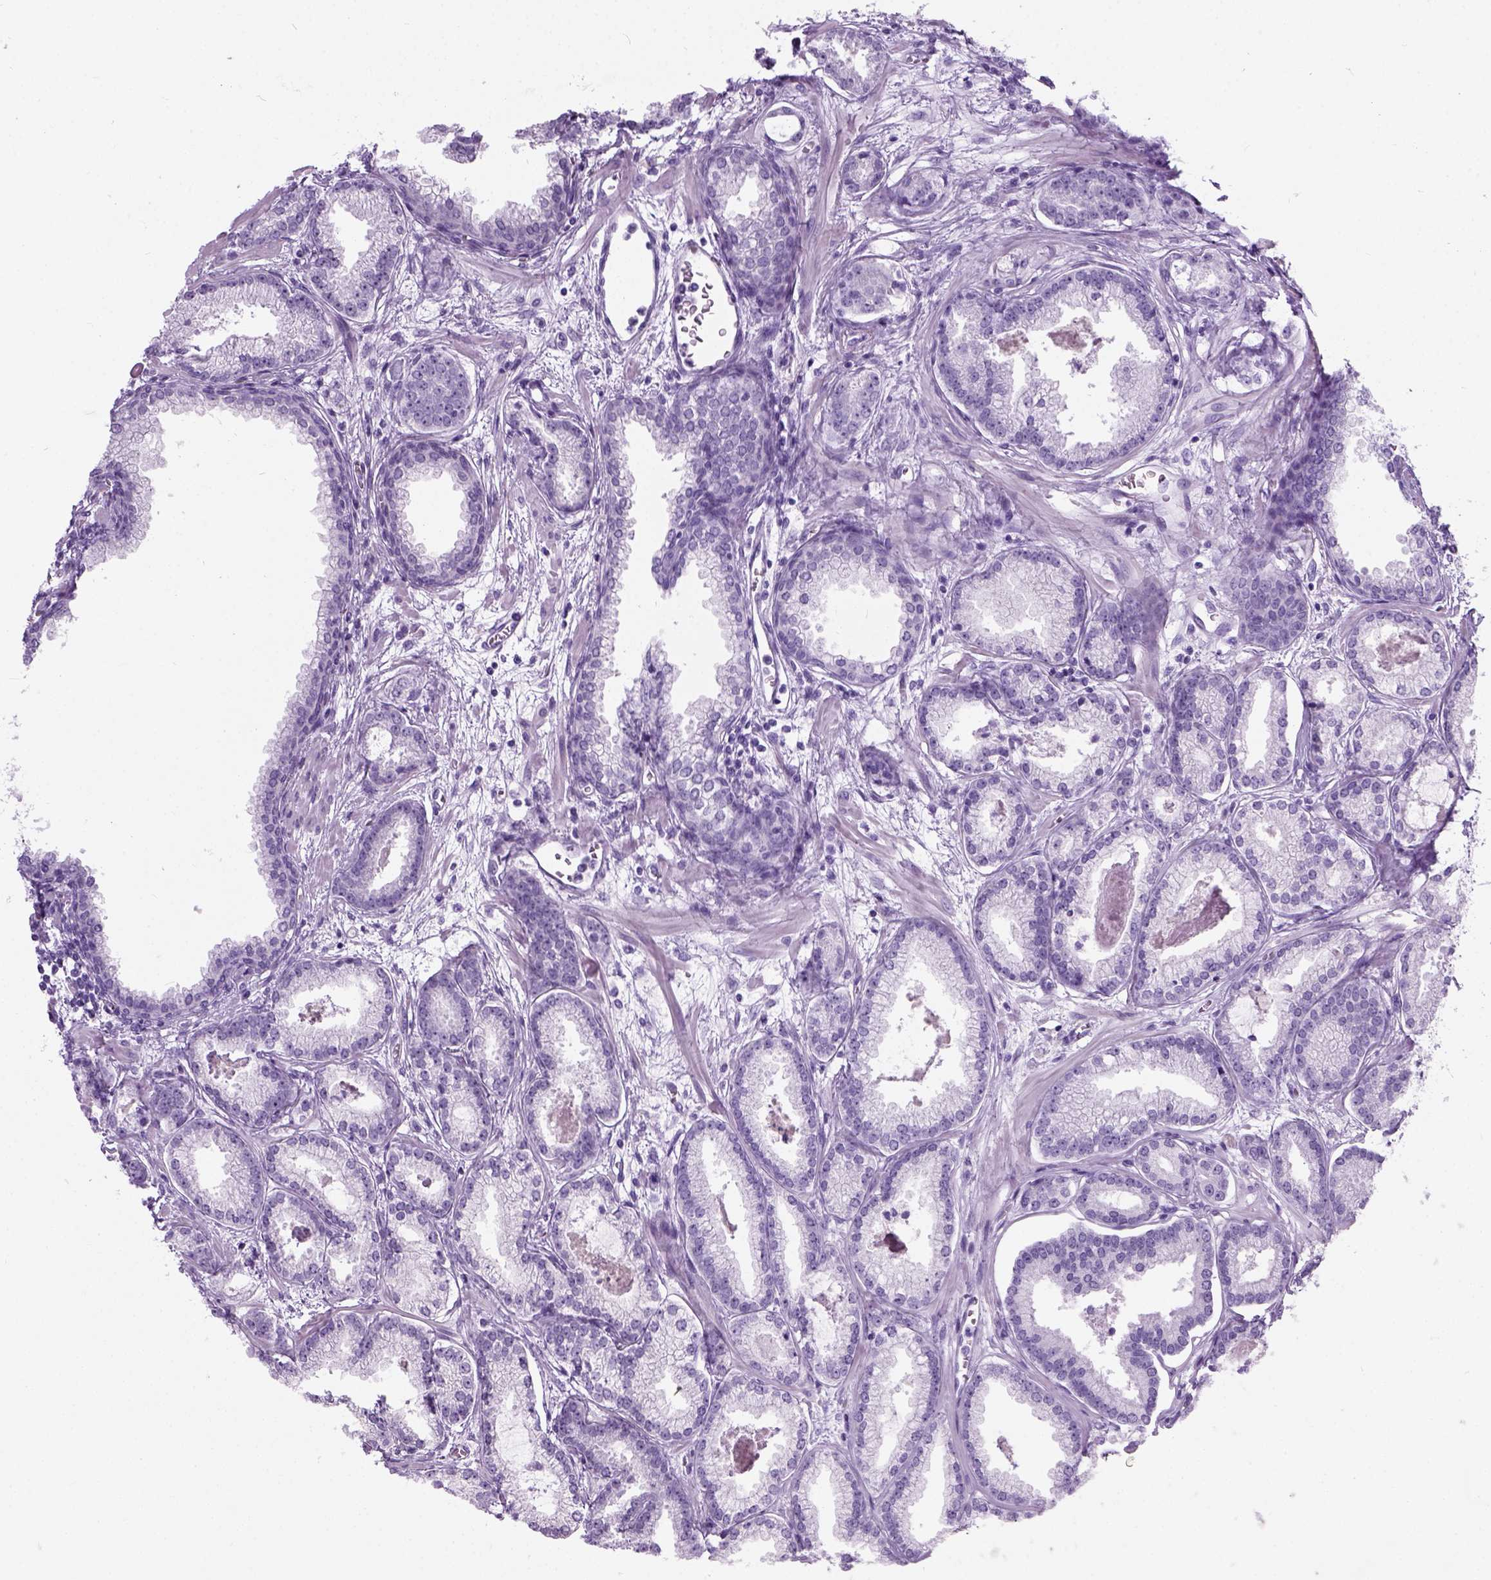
{"staining": {"intensity": "negative", "quantity": "none", "location": "none"}, "tissue": "prostate cancer", "cell_type": "Tumor cells", "image_type": "cancer", "snomed": [{"axis": "morphology", "description": "Adenocarcinoma, Low grade"}, {"axis": "topography", "description": "Prostate"}], "caption": "Tumor cells show no significant protein positivity in prostate cancer.", "gene": "AXDND1", "patient": {"sex": "male", "age": 68}}